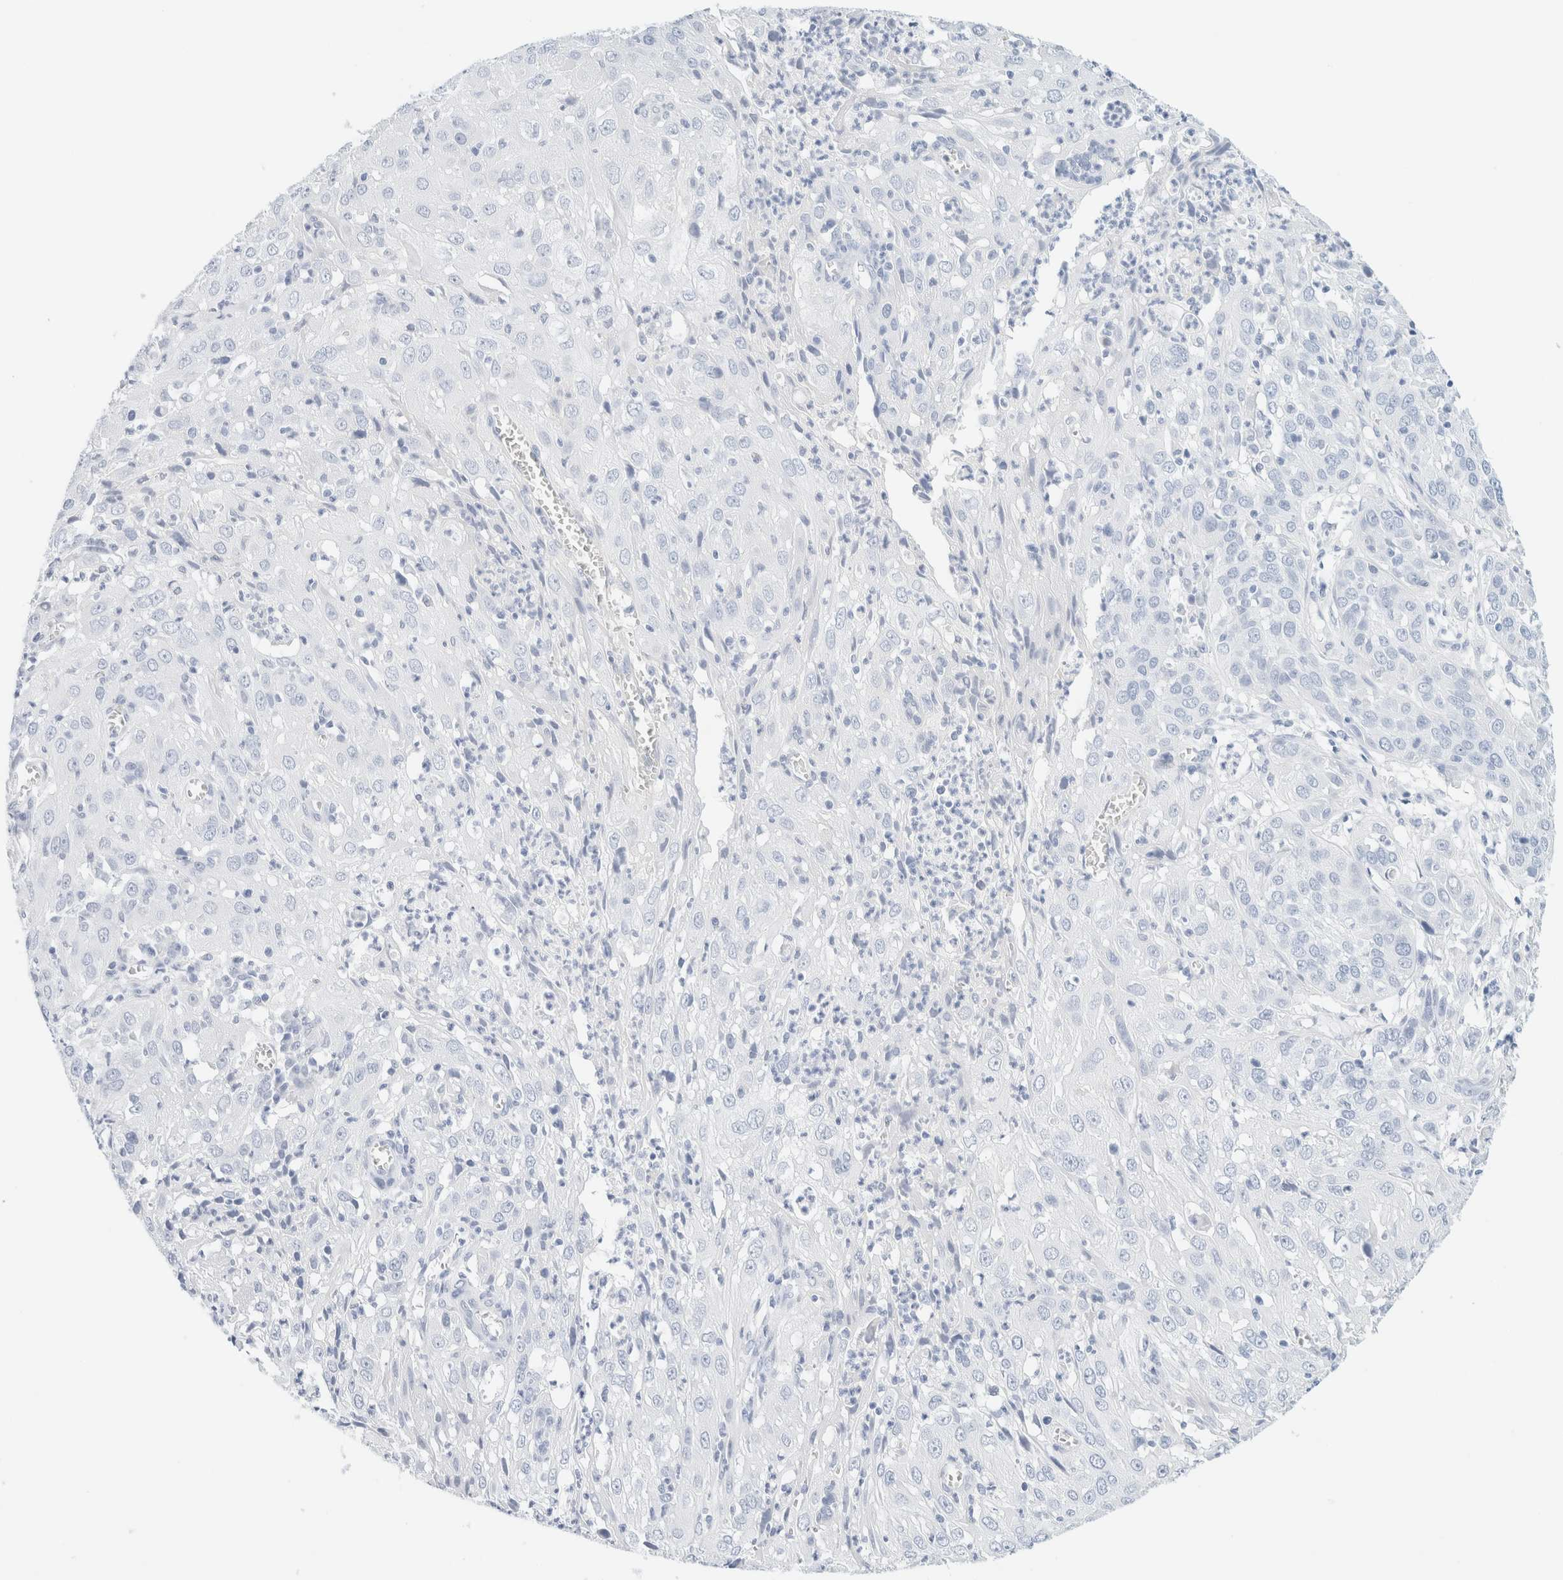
{"staining": {"intensity": "negative", "quantity": "none", "location": "none"}, "tissue": "cervical cancer", "cell_type": "Tumor cells", "image_type": "cancer", "snomed": [{"axis": "morphology", "description": "Squamous cell carcinoma, NOS"}, {"axis": "topography", "description": "Cervix"}], "caption": "This is a photomicrograph of immunohistochemistry staining of squamous cell carcinoma (cervical), which shows no positivity in tumor cells.", "gene": "DPYS", "patient": {"sex": "female", "age": 32}}